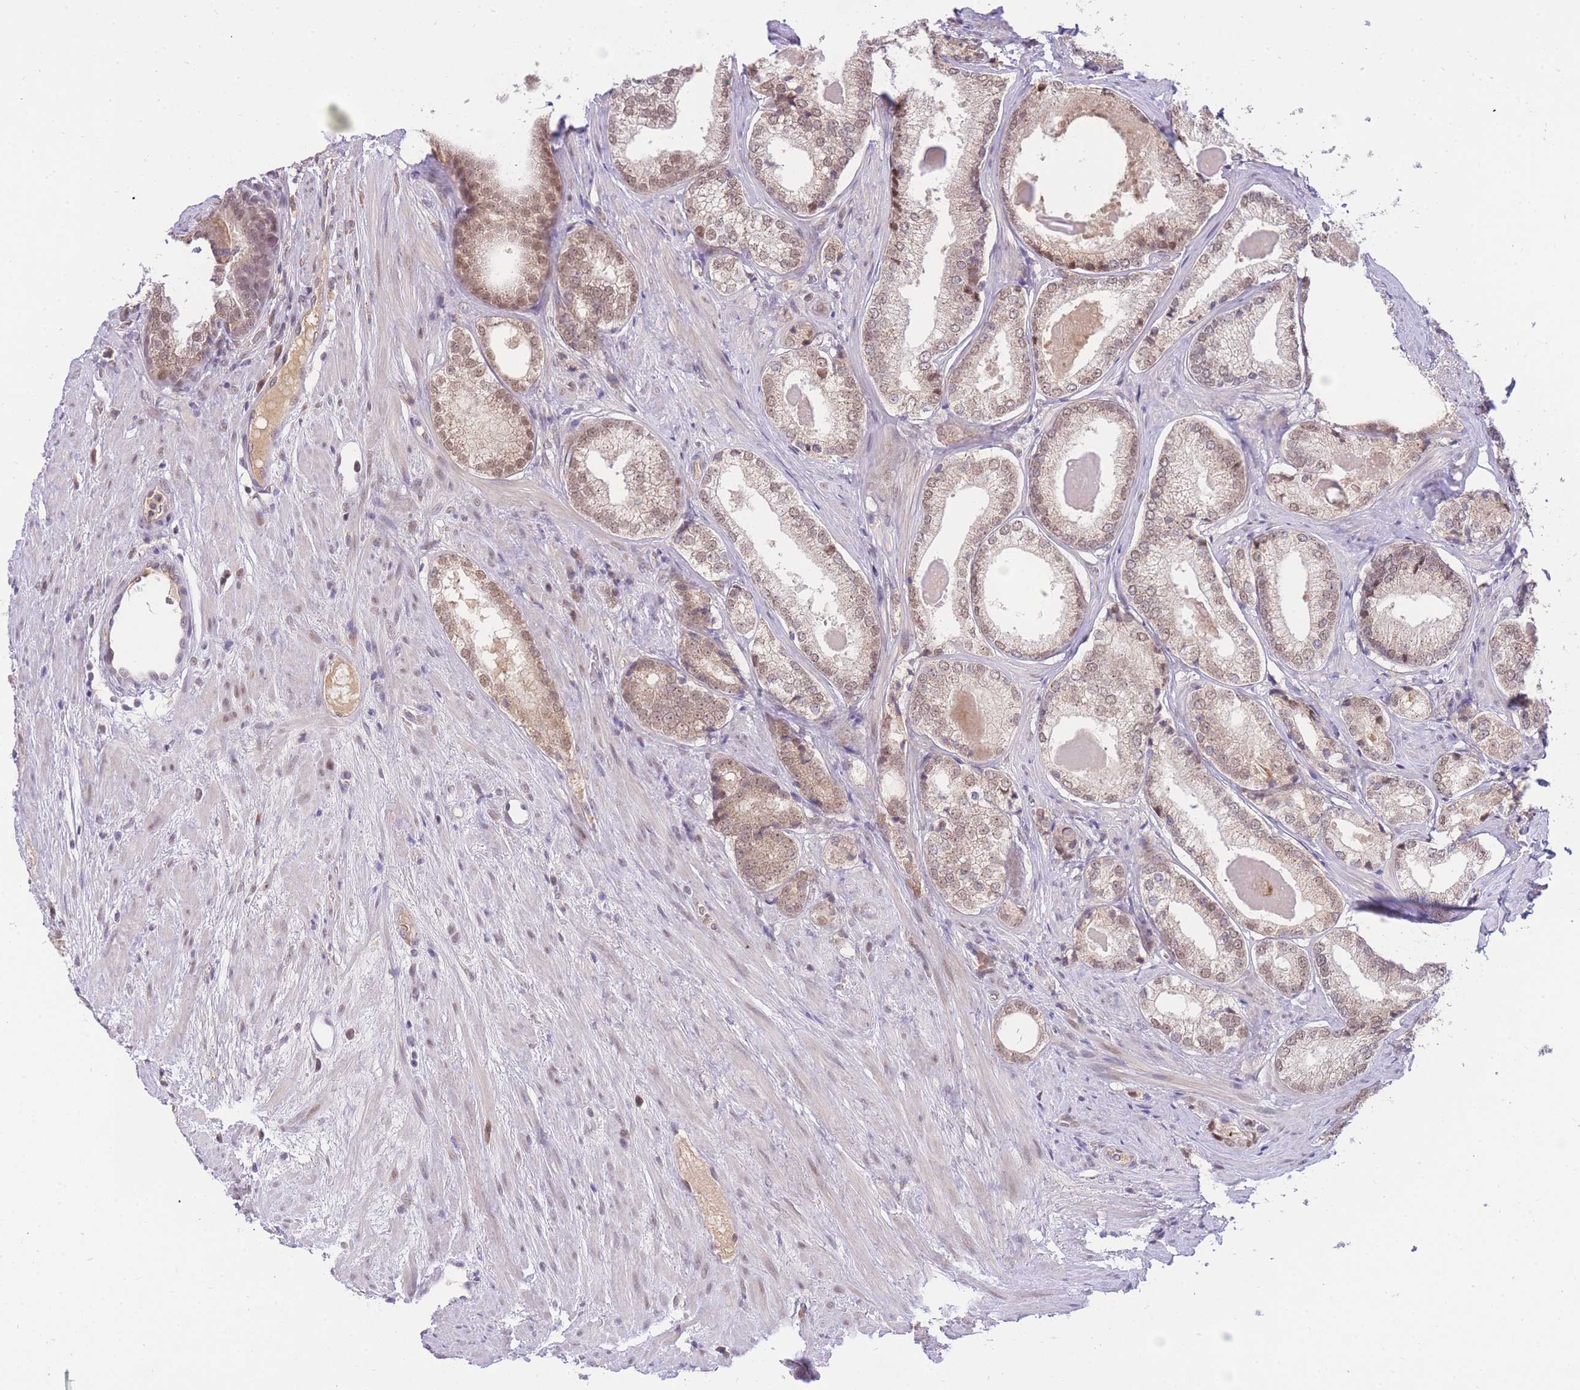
{"staining": {"intensity": "weak", "quantity": ">75%", "location": "cytoplasmic/membranous,nuclear"}, "tissue": "prostate cancer", "cell_type": "Tumor cells", "image_type": "cancer", "snomed": [{"axis": "morphology", "description": "Adenocarcinoma, Low grade"}, {"axis": "topography", "description": "Prostate"}], "caption": "Weak cytoplasmic/membranous and nuclear staining is appreciated in about >75% of tumor cells in prostate cancer.", "gene": "PUS10", "patient": {"sex": "male", "age": 68}}